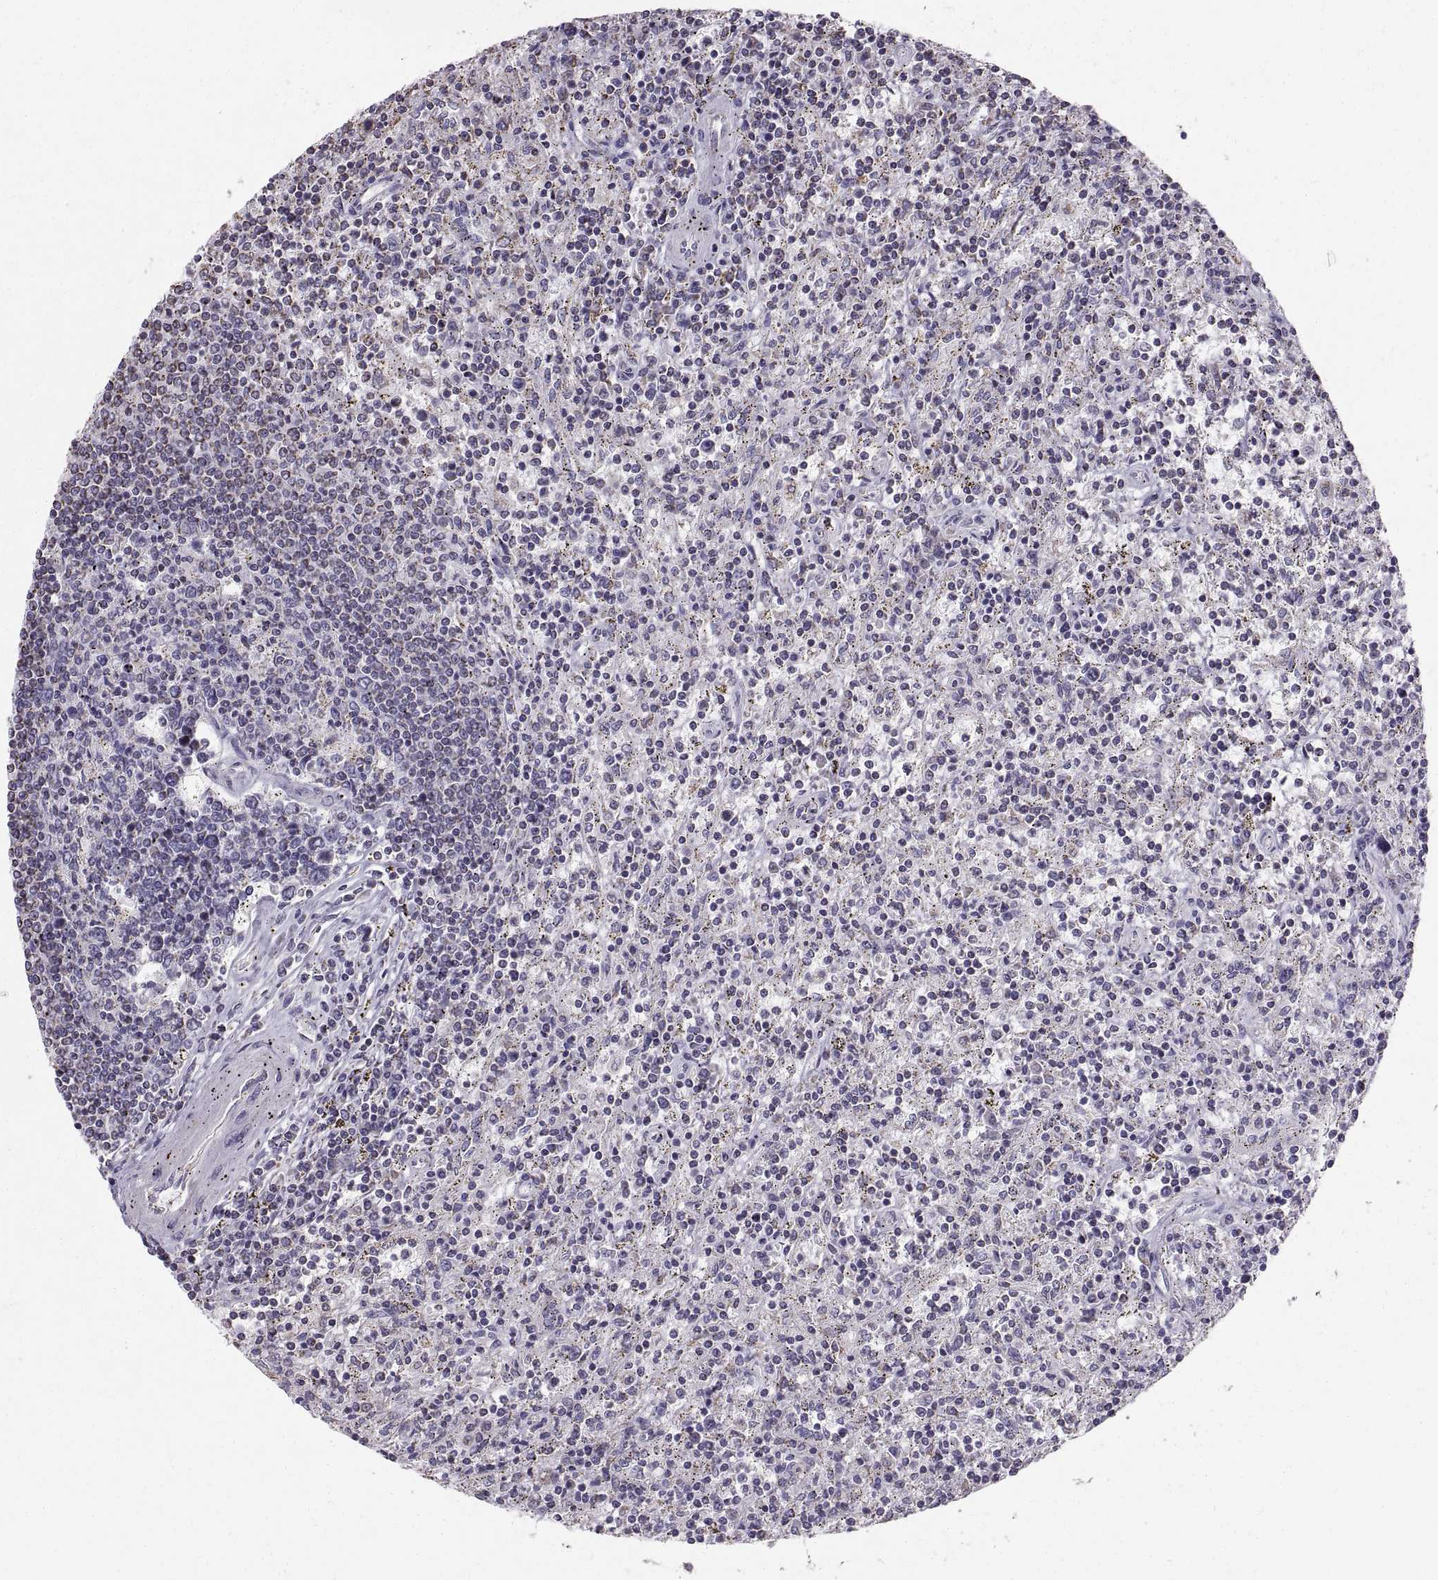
{"staining": {"intensity": "negative", "quantity": "none", "location": "none"}, "tissue": "lymphoma", "cell_type": "Tumor cells", "image_type": "cancer", "snomed": [{"axis": "morphology", "description": "Malignant lymphoma, non-Hodgkin's type, Low grade"}, {"axis": "topography", "description": "Spleen"}], "caption": "Photomicrograph shows no protein expression in tumor cells of lymphoma tissue.", "gene": "STMND1", "patient": {"sex": "male", "age": 62}}